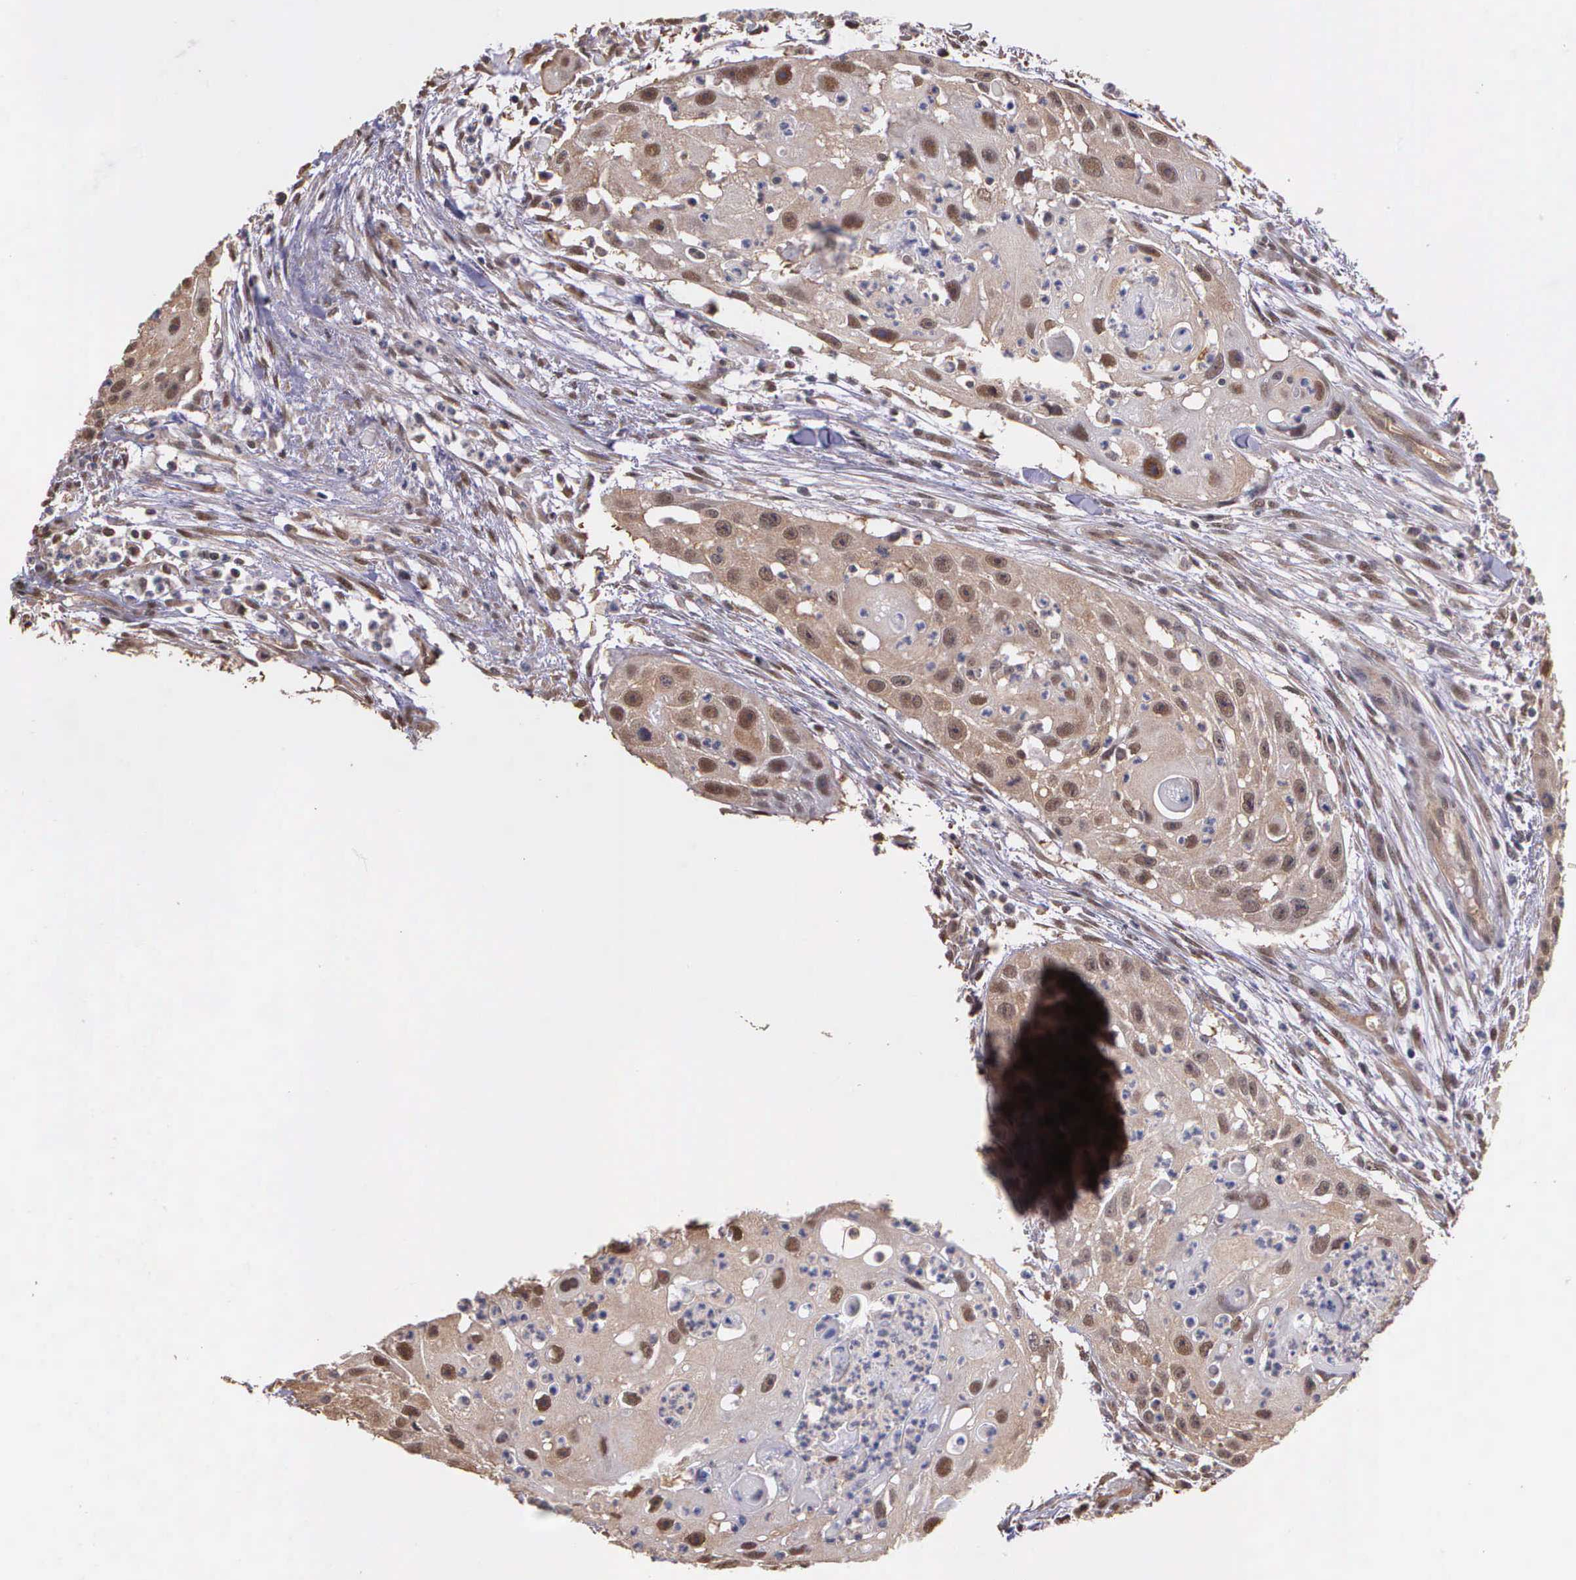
{"staining": {"intensity": "weak", "quantity": "25%-75%", "location": "cytoplasmic/membranous"}, "tissue": "head and neck cancer", "cell_type": "Tumor cells", "image_type": "cancer", "snomed": [{"axis": "morphology", "description": "Squamous cell carcinoma, NOS"}, {"axis": "topography", "description": "Head-Neck"}], "caption": "This micrograph shows head and neck squamous cell carcinoma stained with immunohistochemistry to label a protein in brown. The cytoplasmic/membranous of tumor cells show weak positivity for the protein. Nuclei are counter-stained blue.", "gene": "PSMC1", "patient": {"sex": "male", "age": 64}}